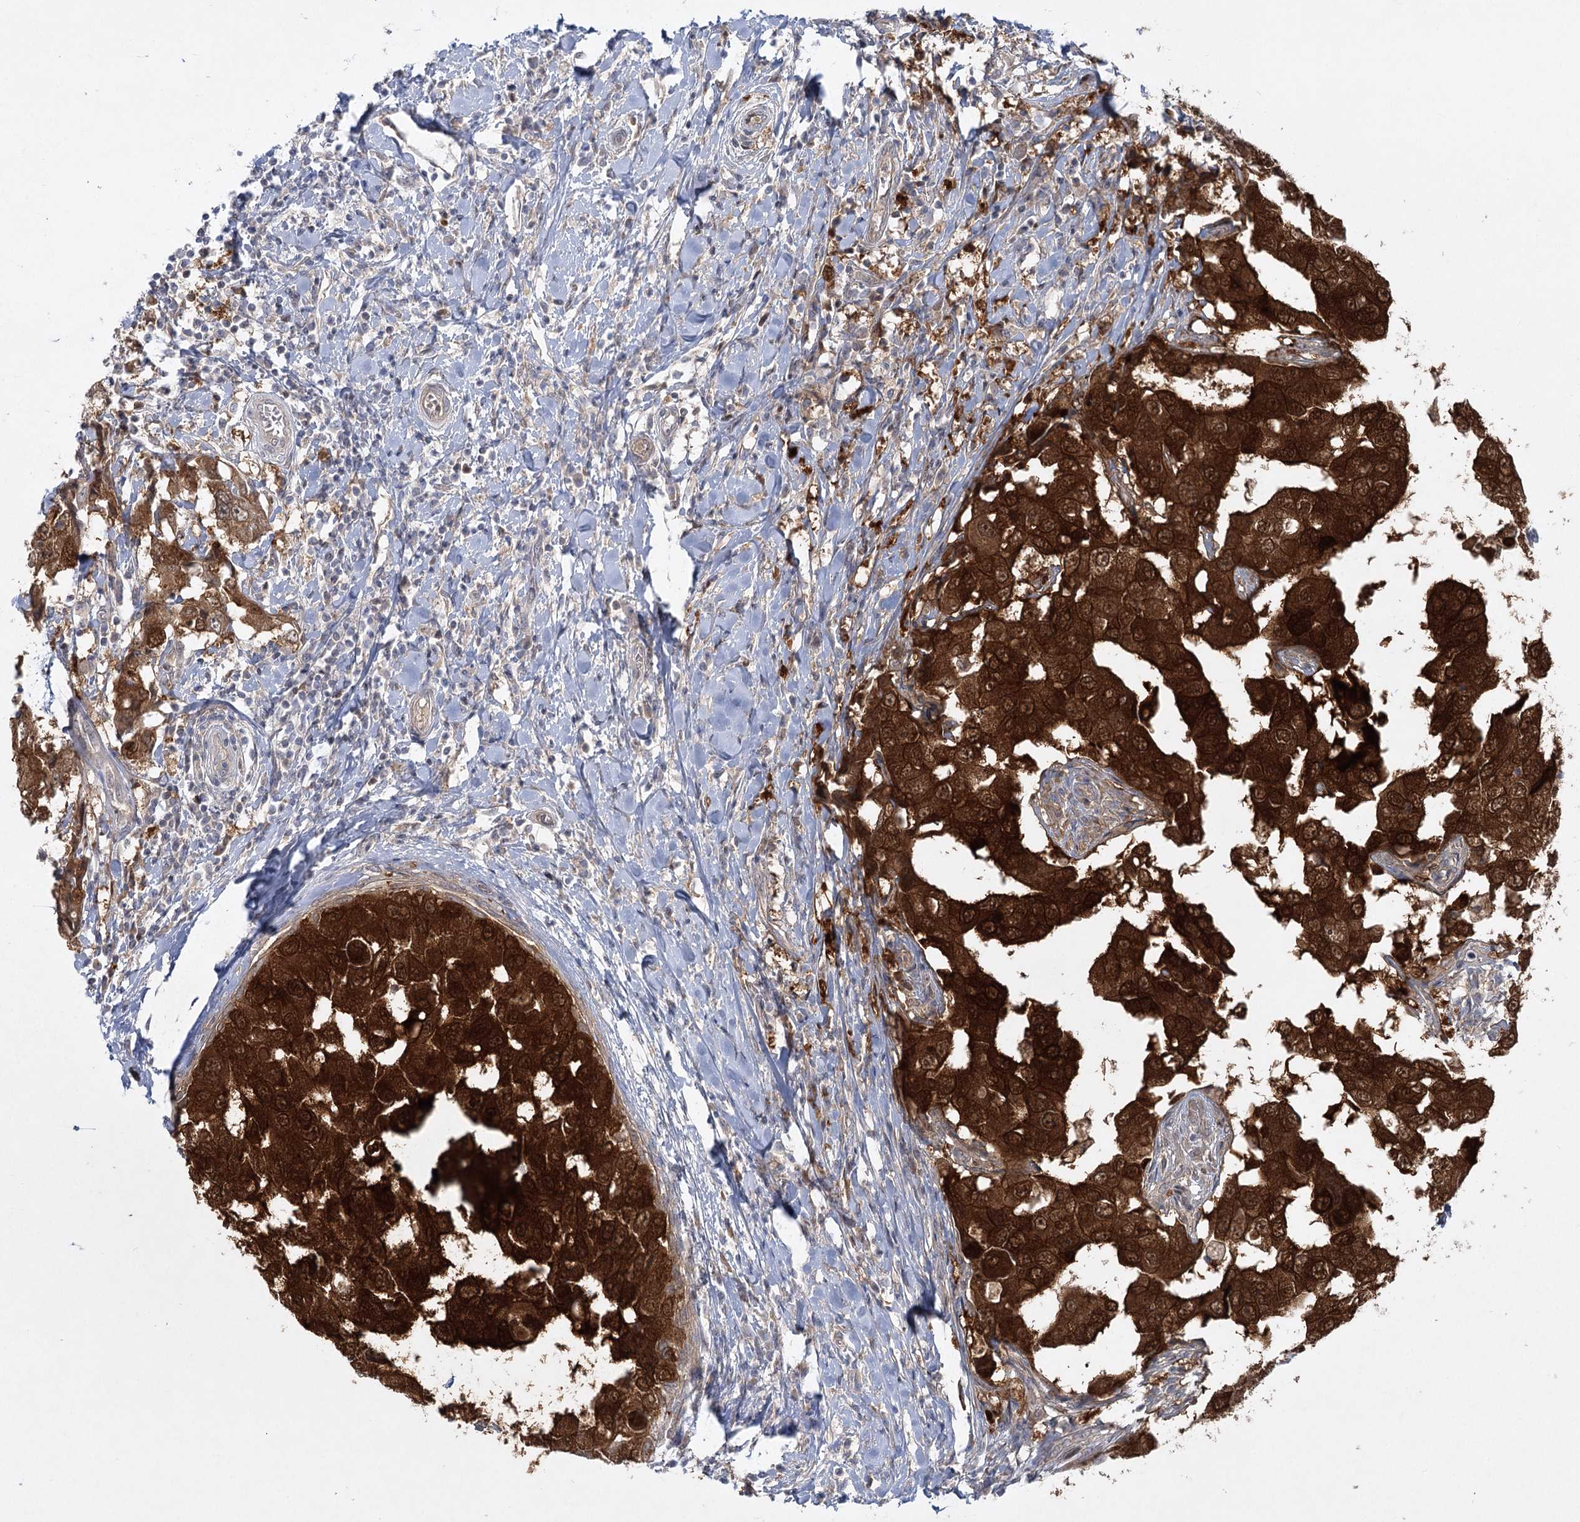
{"staining": {"intensity": "strong", "quantity": ">75%", "location": "cytoplasmic/membranous"}, "tissue": "breast cancer", "cell_type": "Tumor cells", "image_type": "cancer", "snomed": [{"axis": "morphology", "description": "Duct carcinoma"}, {"axis": "topography", "description": "Breast"}], "caption": "Strong cytoplasmic/membranous staining for a protein is appreciated in about >75% of tumor cells of breast invasive ductal carcinoma using immunohistochemistry.", "gene": "AAMDC", "patient": {"sex": "female", "age": 27}}